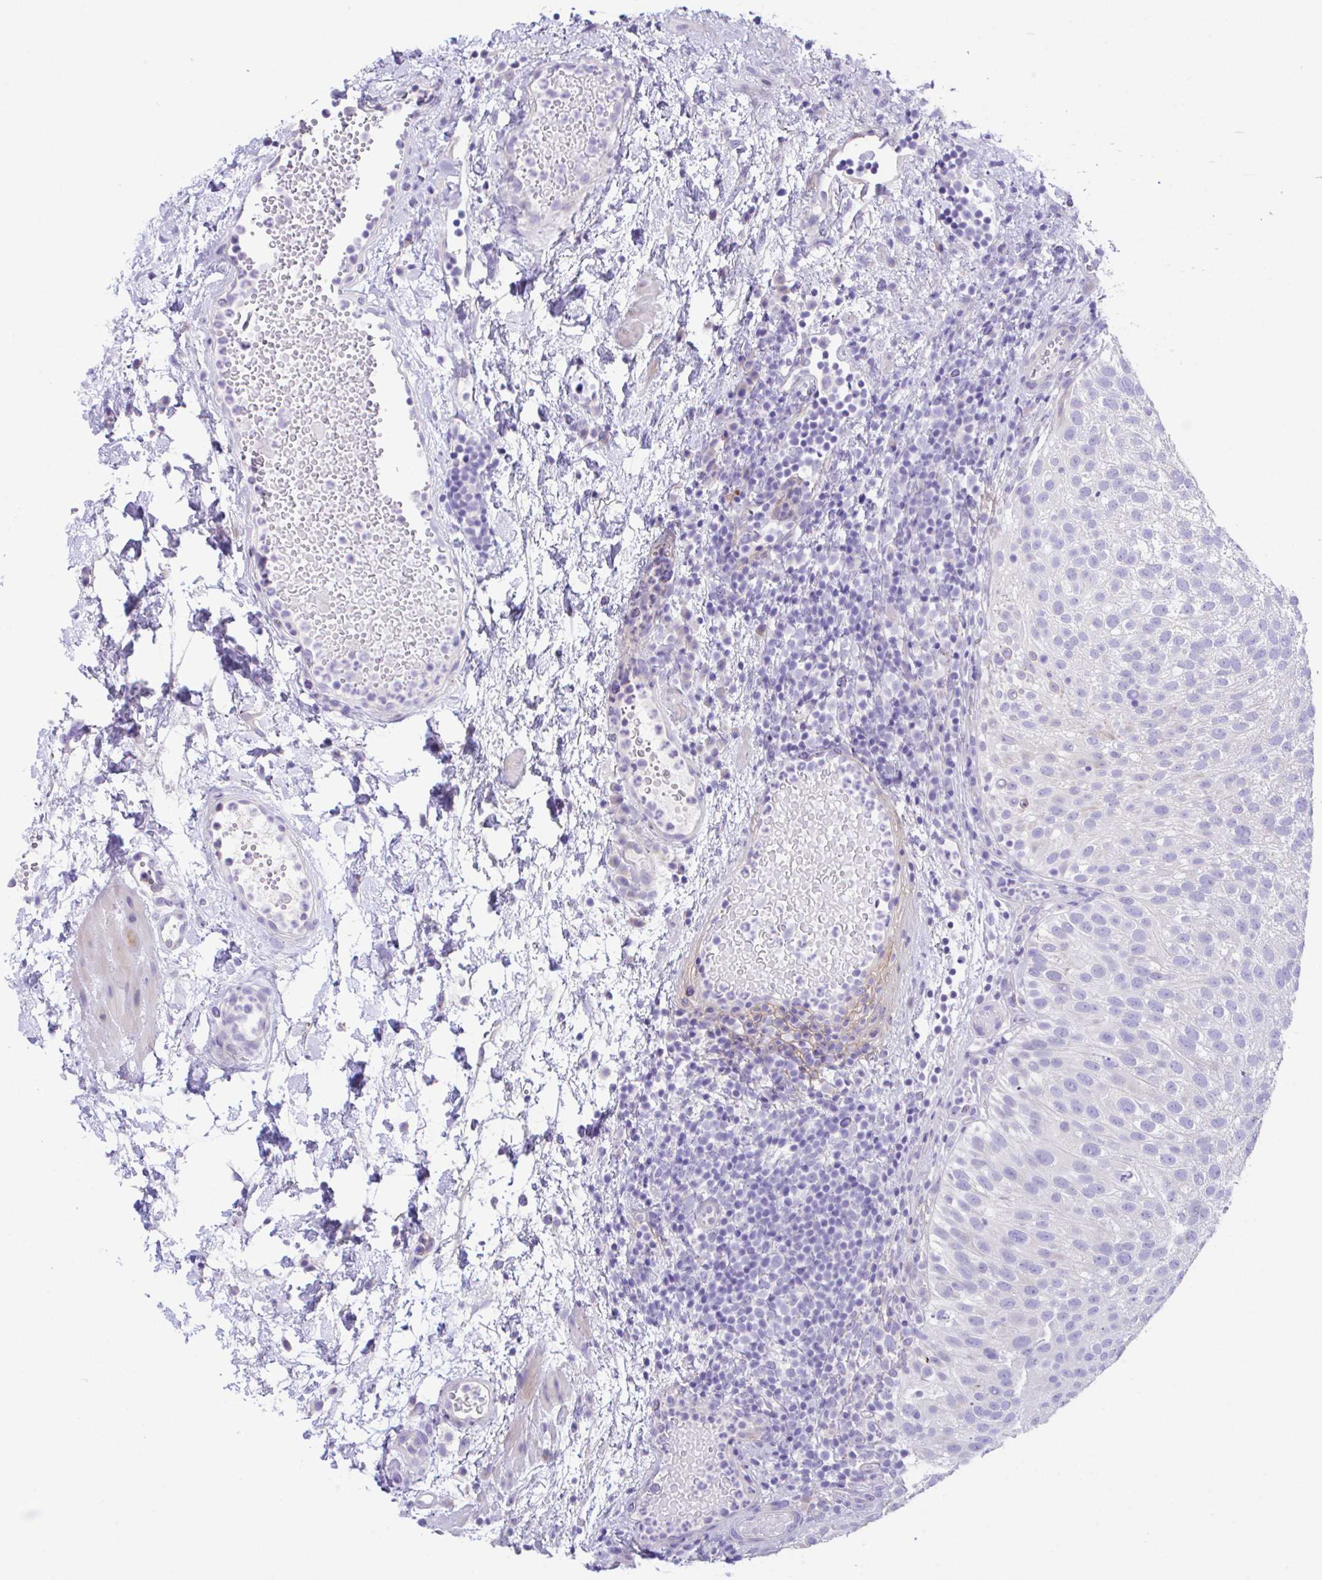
{"staining": {"intensity": "negative", "quantity": "none", "location": "none"}, "tissue": "urothelial cancer", "cell_type": "Tumor cells", "image_type": "cancer", "snomed": [{"axis": "morphology", "description": "Urothelial carcinoma, Low grade"}, {"axis": "topography", "description": "Urinary bladder"}], "caption": "IHC image of neoplastic tissue: human low-grade urothelial carcinoma stained with DAB (3,3'-diaminobenzidine) demonstrates no significant protein positivity in tumor cells.", "gene": "SLC16A6", "patient": {"sex": "male", "age": 78}}